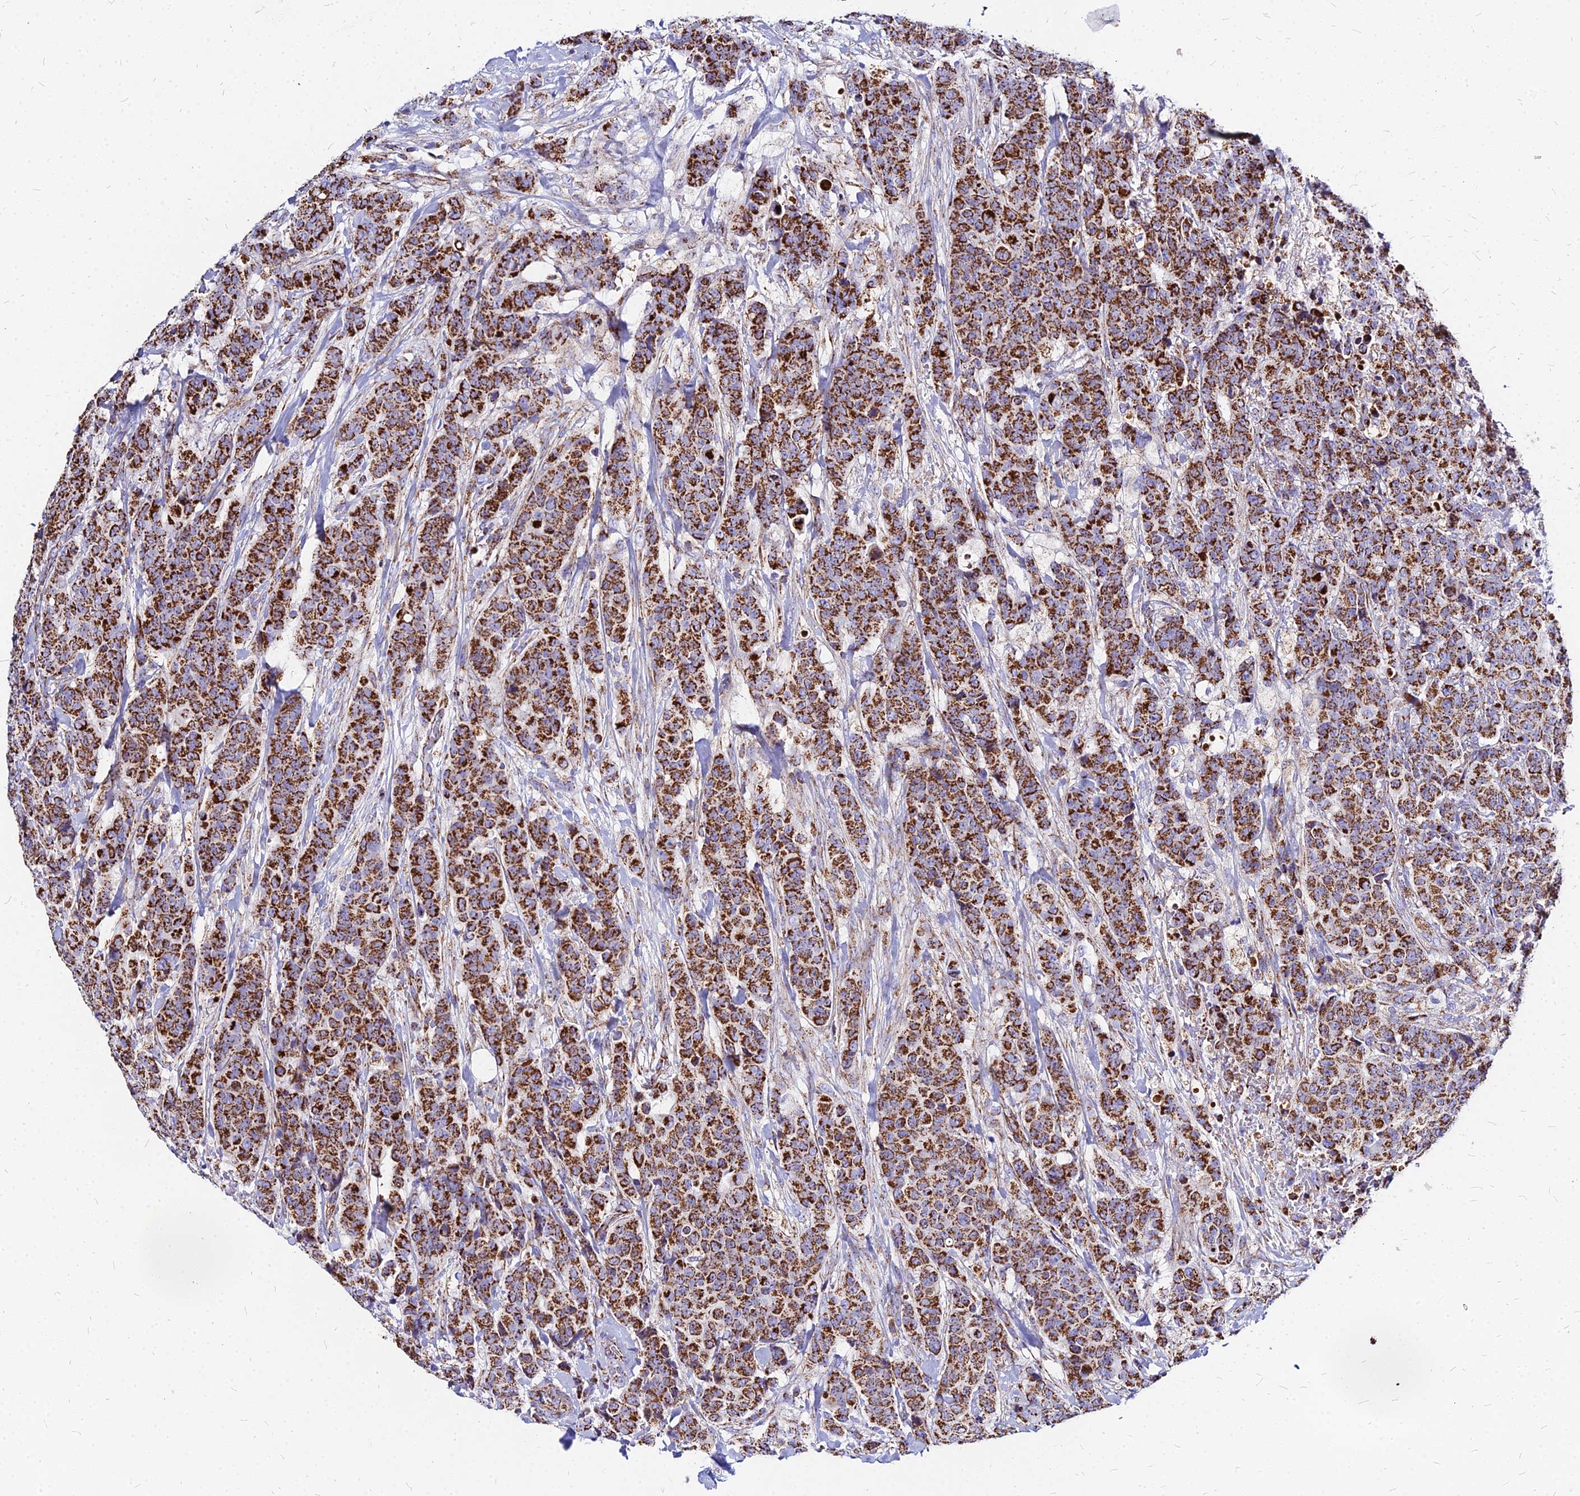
{"staining": {"intensity": "strong", "quantity": ">75%", "location": "cytoplasmic/membranous"}, "tissue": "breast cancer", "cell_type": "Tumor cells", "image_type": "cancer", "snomed": [{"axis": "morphology", "description": "Duct carcinoma"}, {"axis": "topography", "description": "Breast"}], "caption": "Intraductal carcinoma (breast) tissue exhibits strong cytoplasmic/membranous staining in approximately >75% of tumor cells (DAB IHC with brightfield microscopy, high magnification).", "gene": "DLD", "patient": {"sex": "female", "age": 40}}